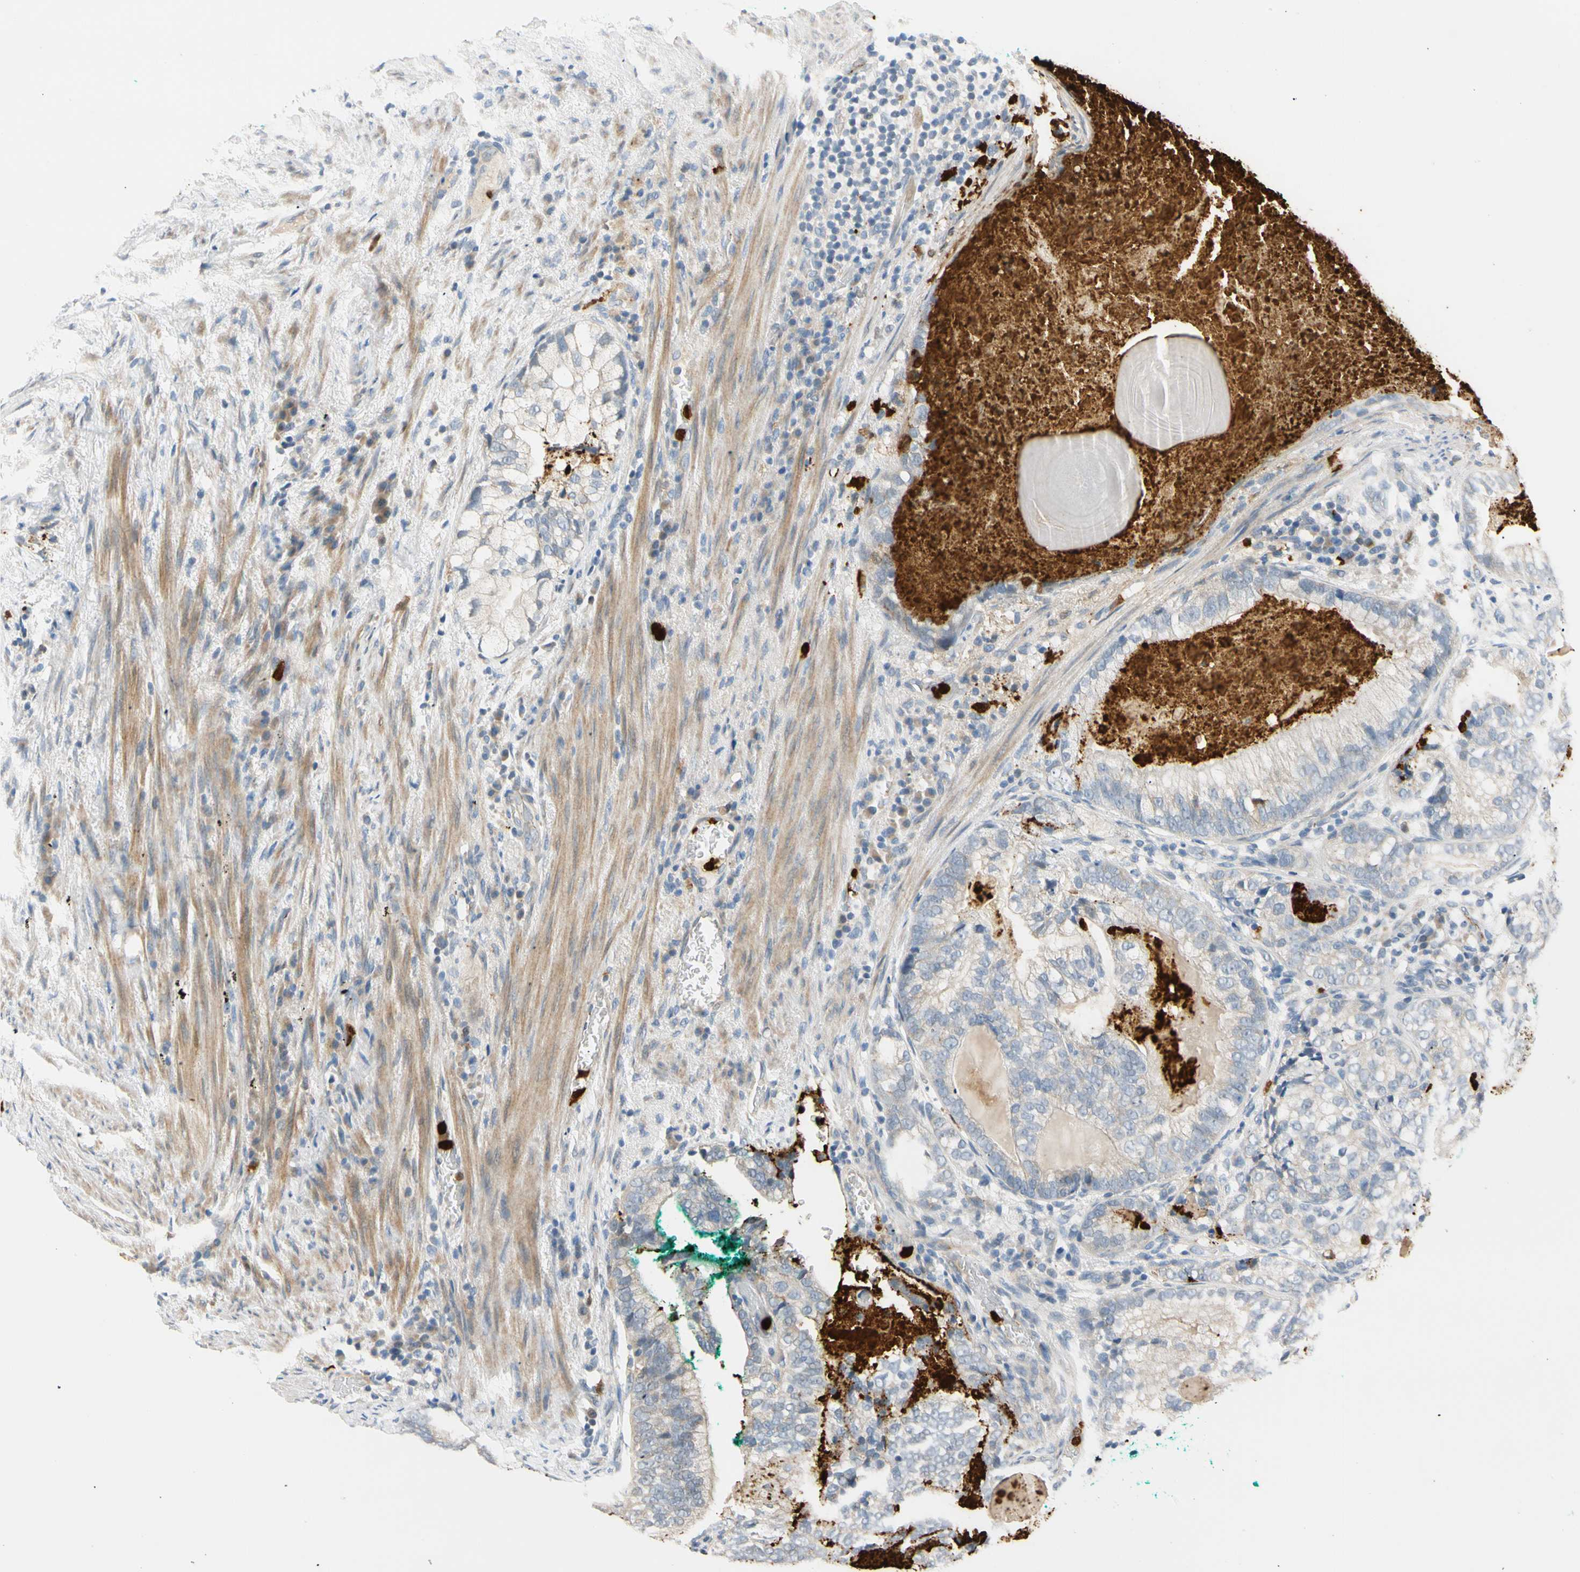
{"staining": {"intensity": "weak", "quantity": "25%-75%", "location": "cytoplasmic/membranous"}, "tissue": "prostate cancer", "cell_type": "Tumor cells", "image_type": "cancer", "snomed": [{"axis": "morphology", "description": "Adenocarcinoma, High grade"}, {"axis": "topography", "description": "Prostate"}], "caption": "A low amount of weak cytoplasmic/membranous staining is identified in about 25%-75% of tumor cells in prostate cancer tissue.", "gene": "TRAF5", "patient": {"sex": "male", "age": 66}}